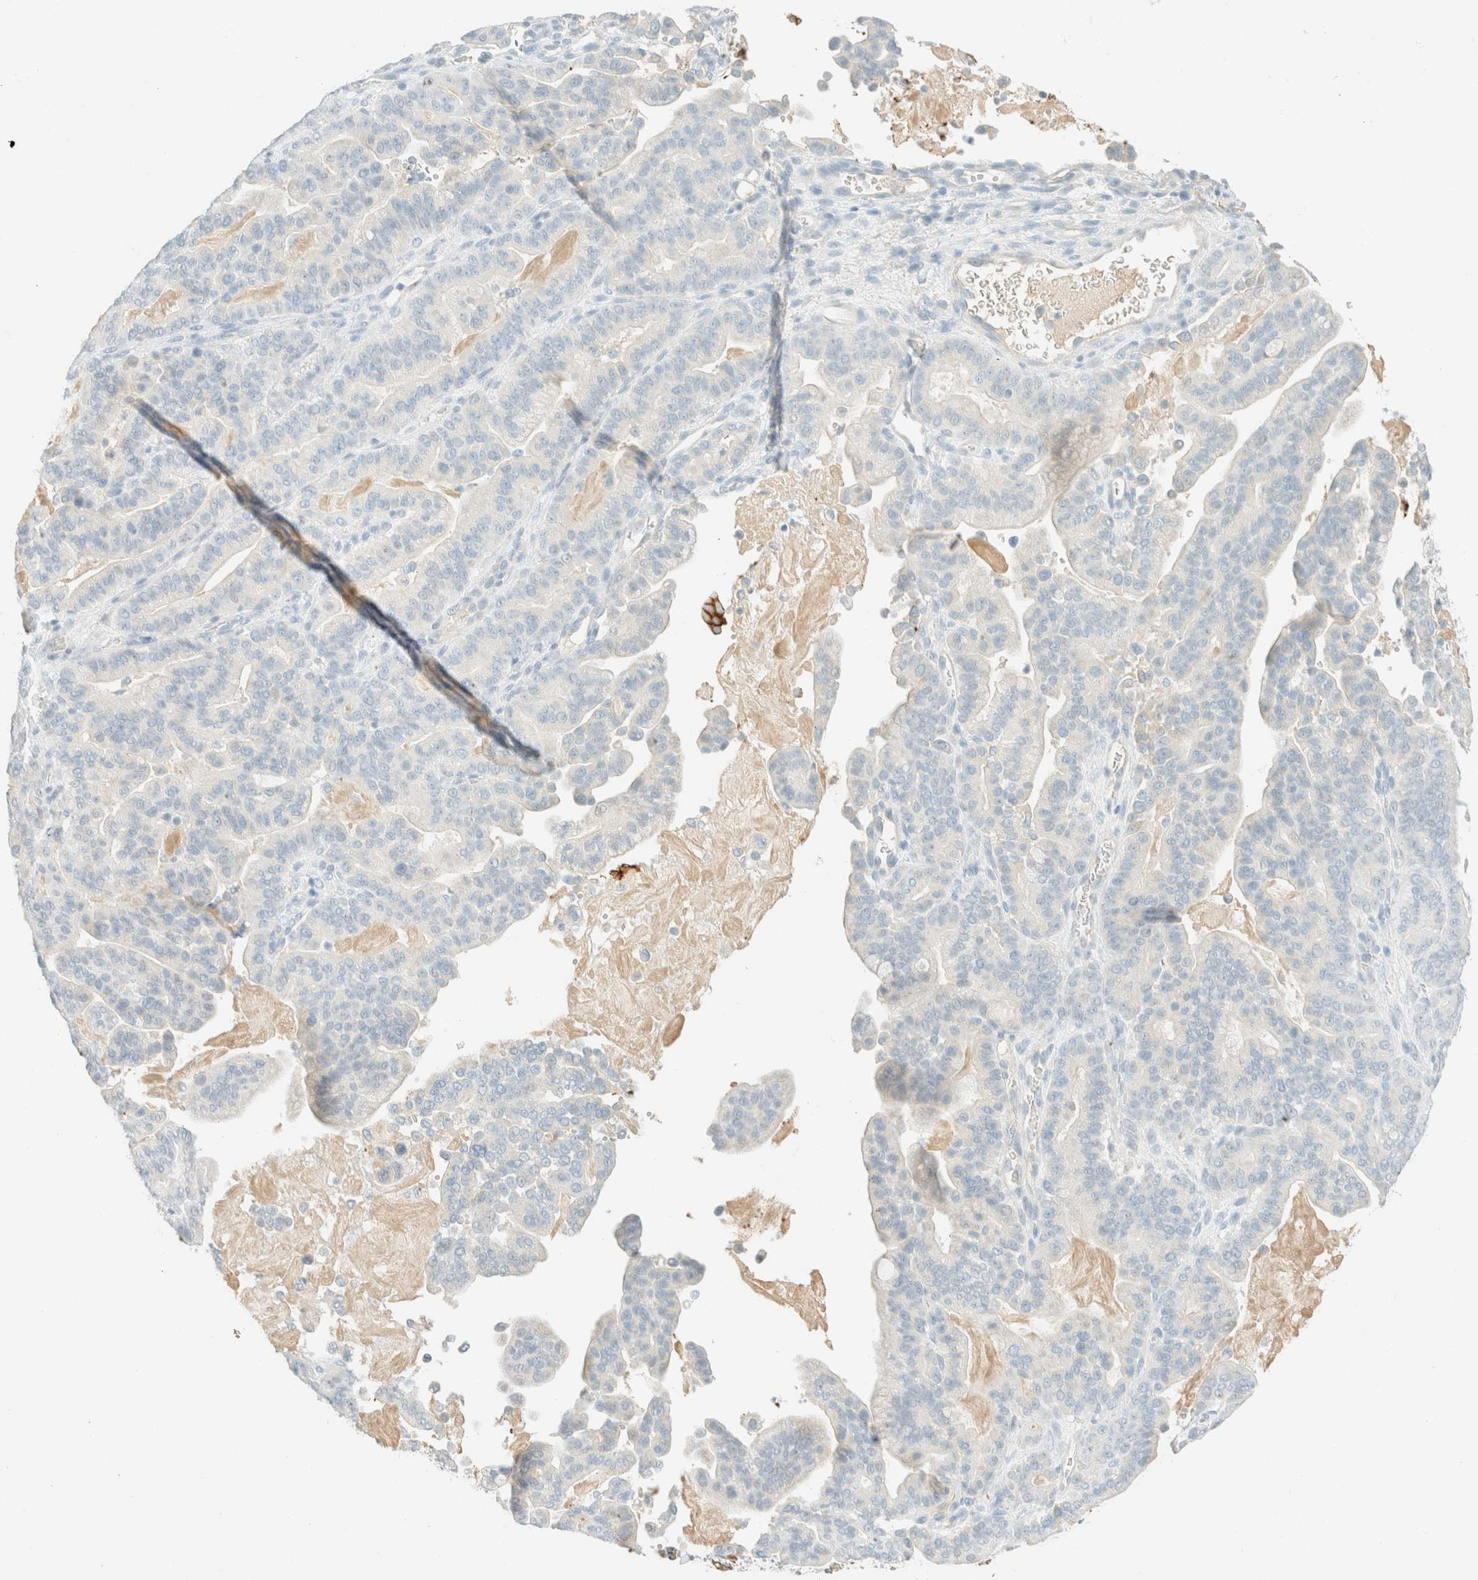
{"staining": {"intensity": "negative", "quantity": "none", "location": "none"}, "tissue": "pancreatic cancer", "cell_type": "Tumor cells", "image_type": "cancer", "snomed": [{"axis": "morphology", "description": "Adenocarcinoma, NOS"}, {"axis": "topography", "description": "Pancreas"}], "caption": "The image exhibits no significant positivity in tumor cells of pancreatic adenocarcinoma.", "gene": "GPA33", "patient": {"sex": "male", "age": 63}}